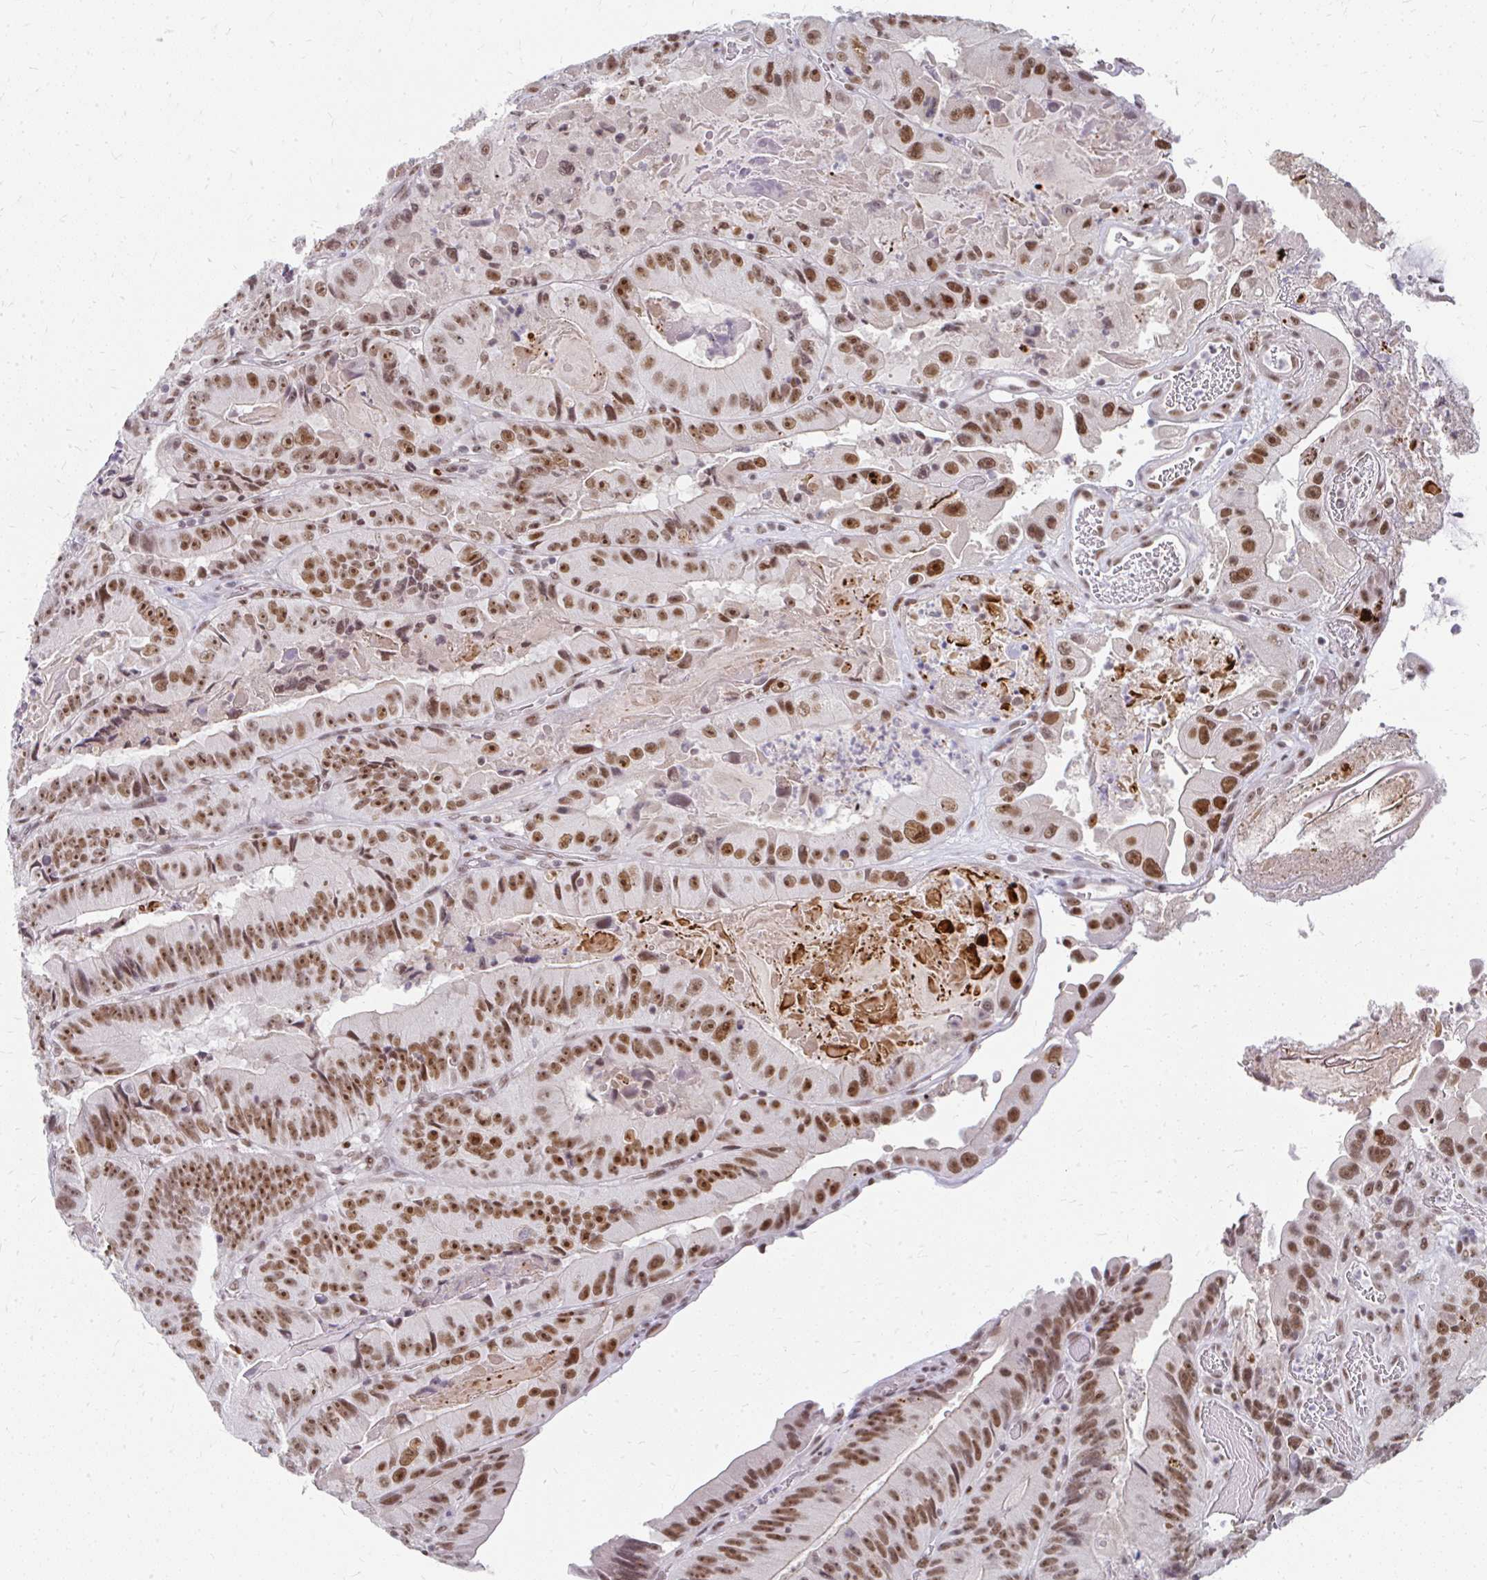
{"staining": {"intensity": "moderate", "quantity": ">75%", "location": "nuclear"}, "tissue": "colorectal cancer", "cell_type": "Tumor cells", "image_type": "cancer", "snomed": [{"axis": "morphology", "description": "Adenocarcinoma, NOS"}, {"axis": "topography", "description": "Colon"}], "caption": "Immunohistochemical staining of human adenocarcinoma (colorectal) reveals moderate nuclear protein expression in approximately >75% of tumor cells.", "gene": "GTF2H1", "patient": {"sex": "female", "age": 86}}